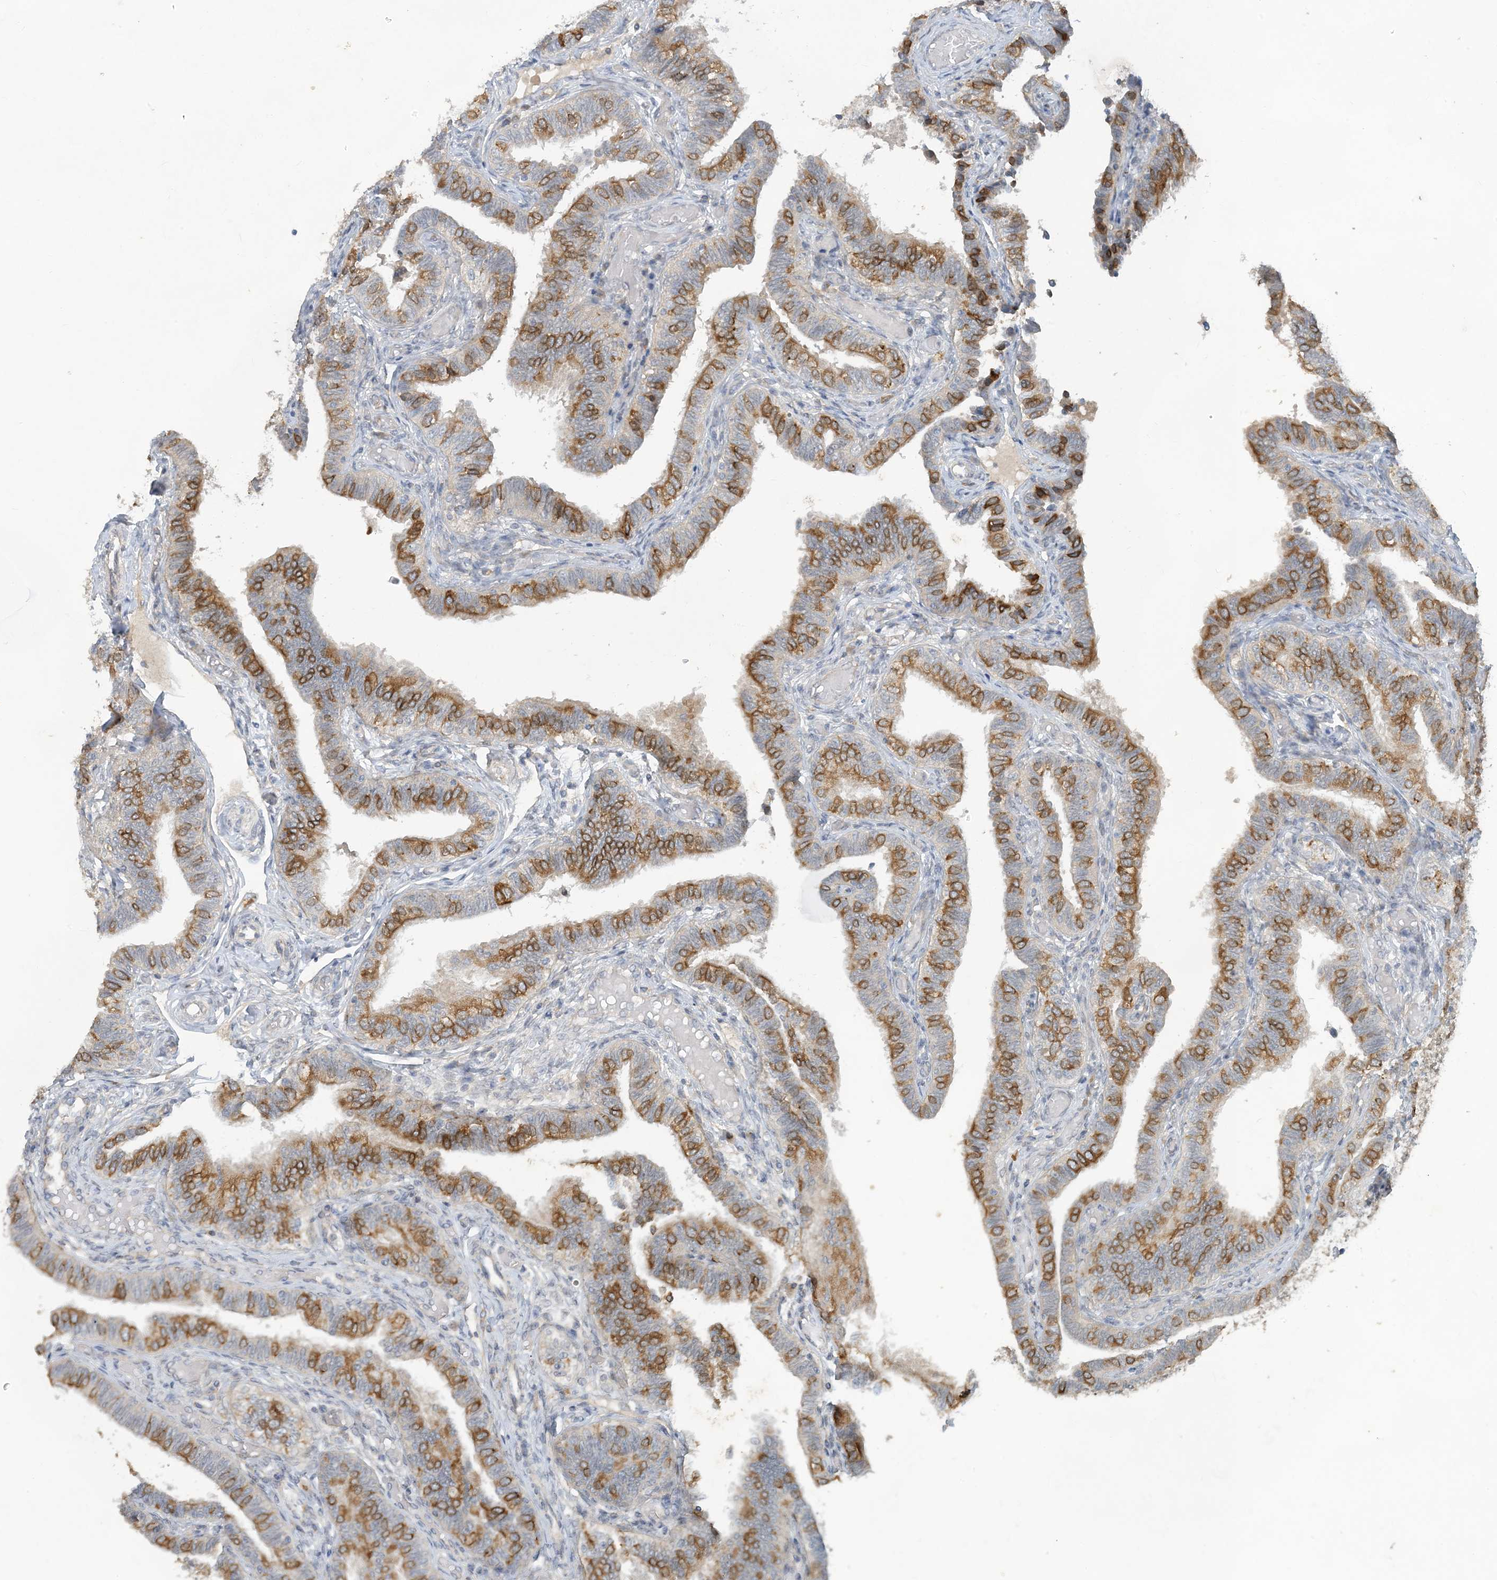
{"staining": {"intensity": "moderate", "quantity": "25%-75%", "location": "cytoplasmic/membranous"}, "tissue": "fallopian tube", "cell_type": "Glandular cells", "image_type": "normal", "snomed": [{"axis": "morphology", "description": "Normal tissue, NOS"}, {"axis": "topography", "description": "Fallopian tube"}], "caption": "The image exhibits immunohistochemical staining of normal fallopian tube. There is moderate cytoplasmic/membranous expression is present in about 25%-75% of glandular cells.", "gene": "CDS1", "patient": {"sex": "female", "age": 39}}